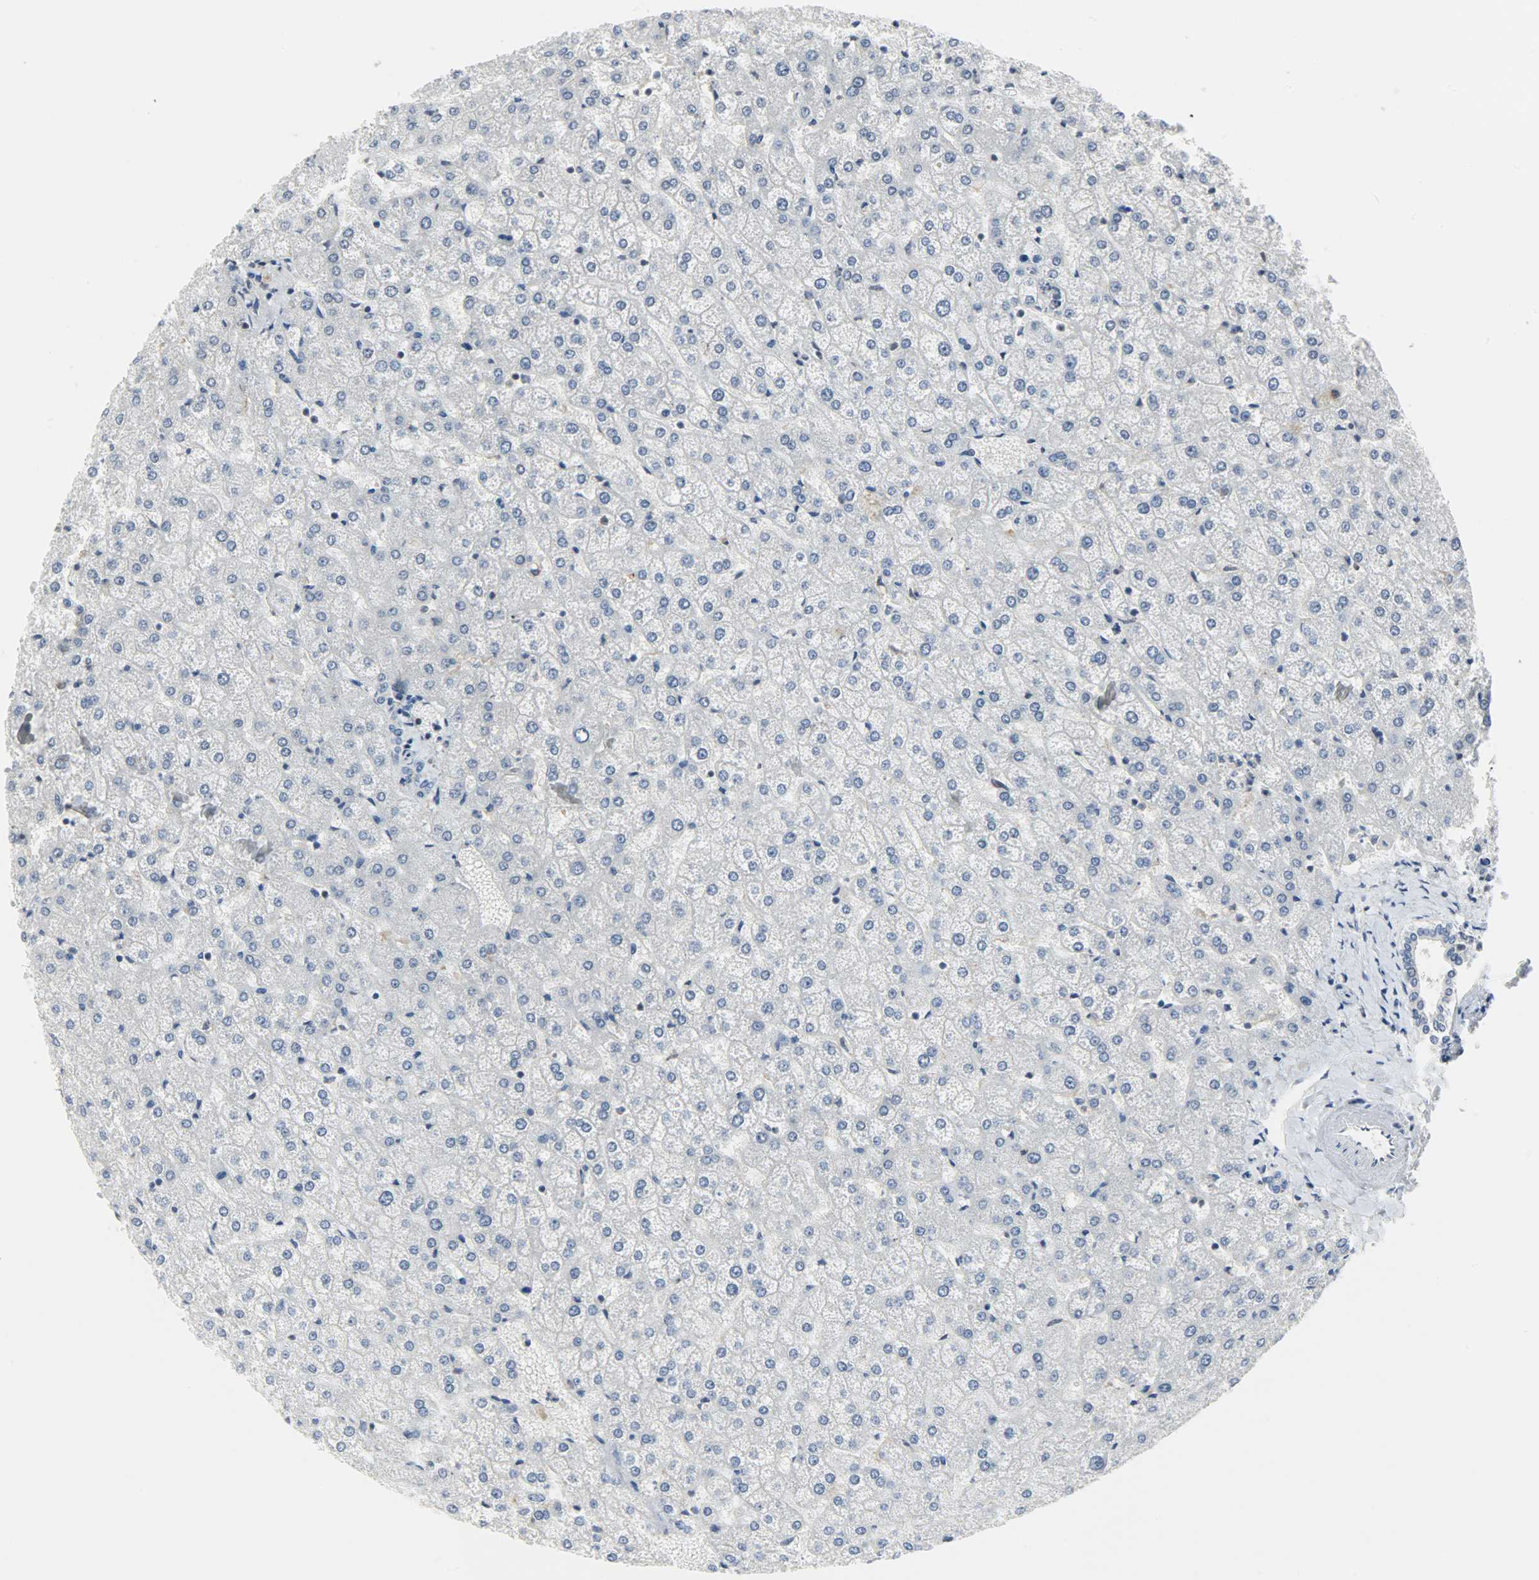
{"staining": {"intensity": "negative", "quantity": "none", "location": "none"}, "tissue": "liver", "cell_type": "Cholangiocytes", "image_type": "normal", "snomed": [{"axis": "morphology", "description": "Normal tissue, NOS"}, {"axis": "topography", "description": "Liver"}], "caption": "An immunohistochemistry micrograph of unremarkable liver is shown. There is no staining in cholangiocytes of liver. (DAB IHC with hematoxylin counter stain).", "gene": "TRIM21", "patient": {"sex": "female", "age": 32}}